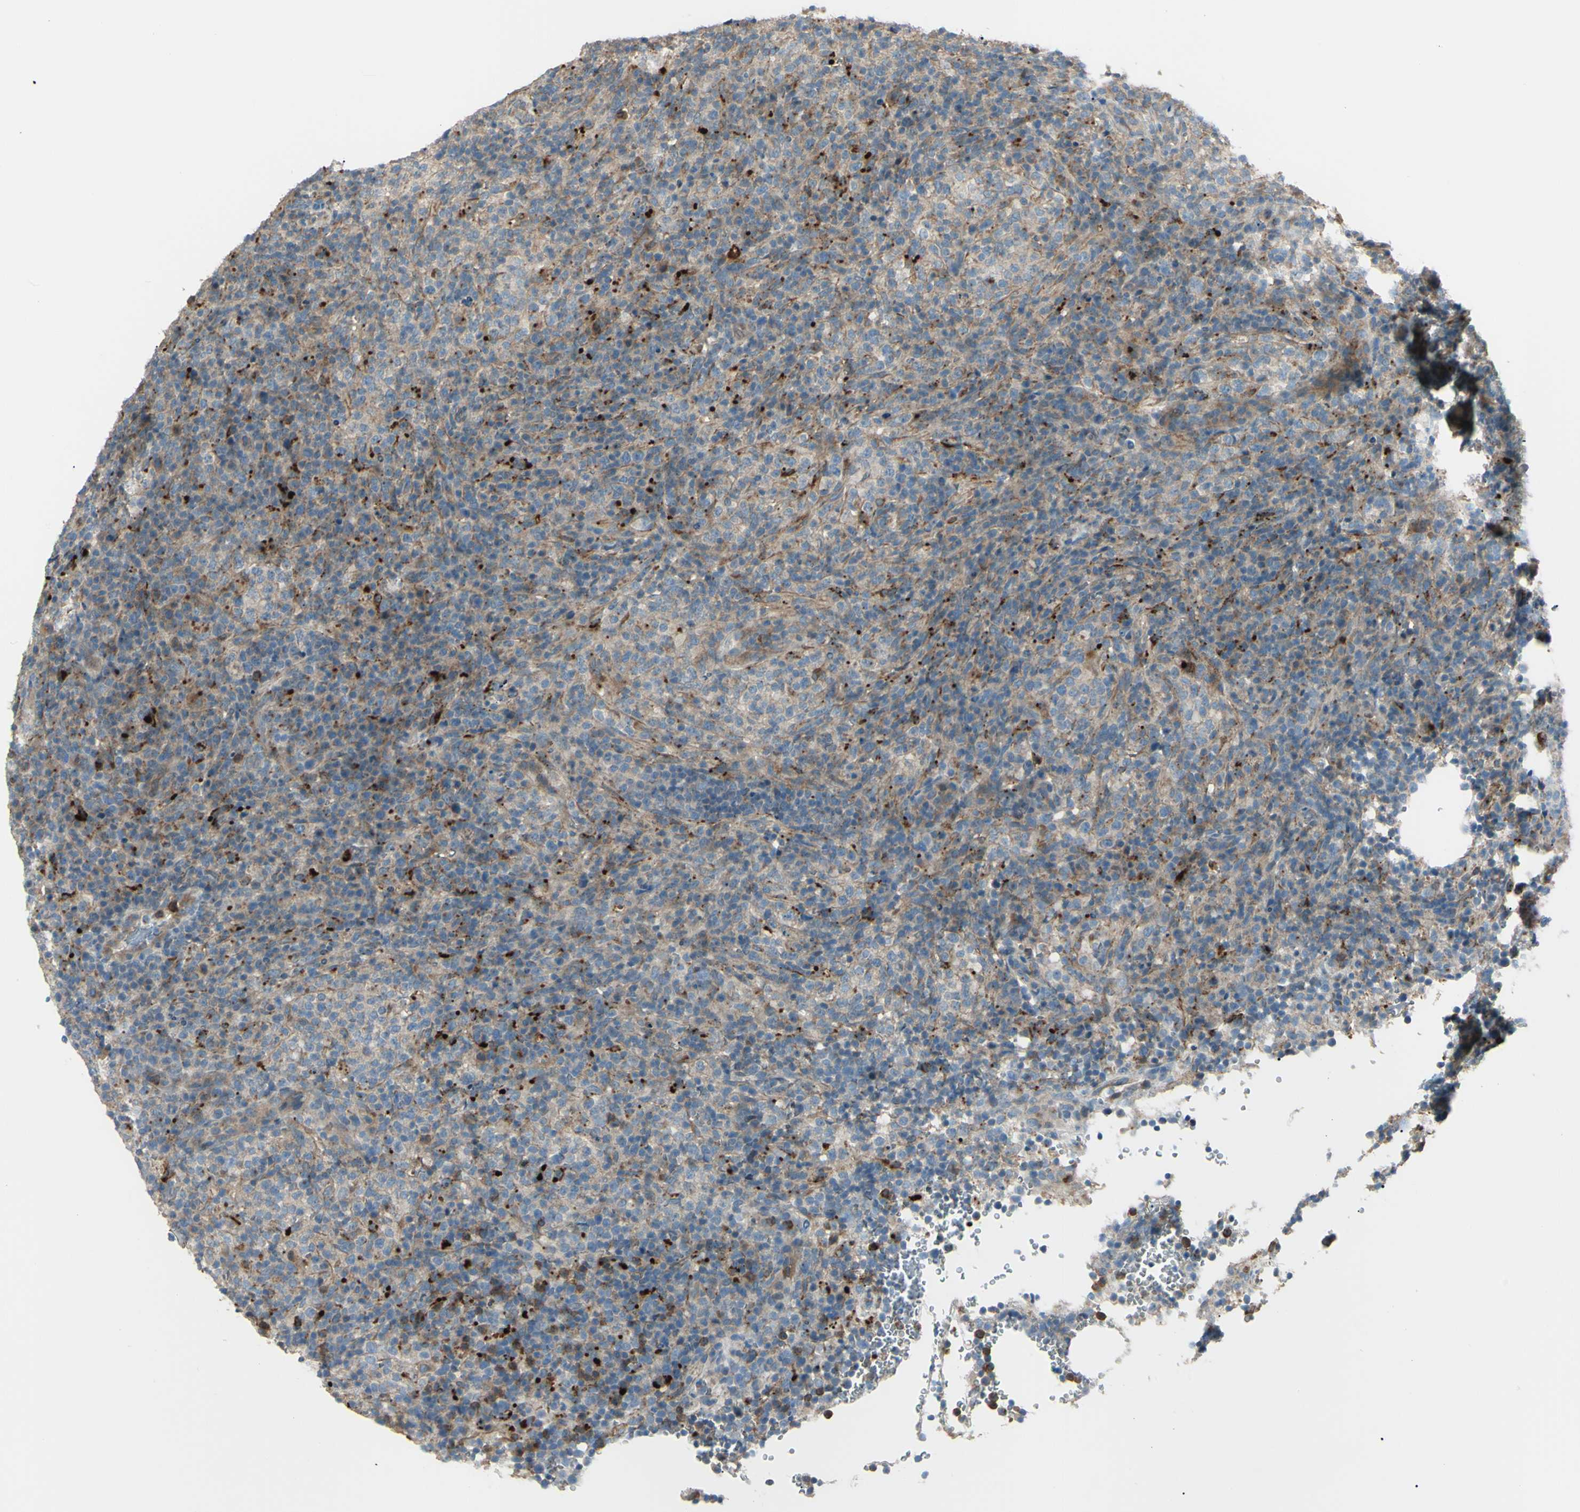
{"staining": {"intensity": "weak", "quantity": "25%-75%", "location": "cytoplasmic/membranous"}, "tissue": "lymphoma", "cell_type": "Tumor cells", "image_type": "cancer", "snomed": [{"axis": "morphology", "description": "Malignant lymphoma, non-Hodgkin's type, High grade"}, {"axis": "topography", "description": "Lymph node"}], "caption": "High-grade malignant lymphoma, non-Hodgkin's type tissue shows weak cytoplasmic/membranous expression in about 25%-75% of tumor cells, visualized by immunohistochemistry. (Stains: DAB in brown, nuclei in blue, Microscopy: brightfield microscopy at high magnification).", "gene": "LMTK2", "patient": {"sex": "female", "age": 76}}